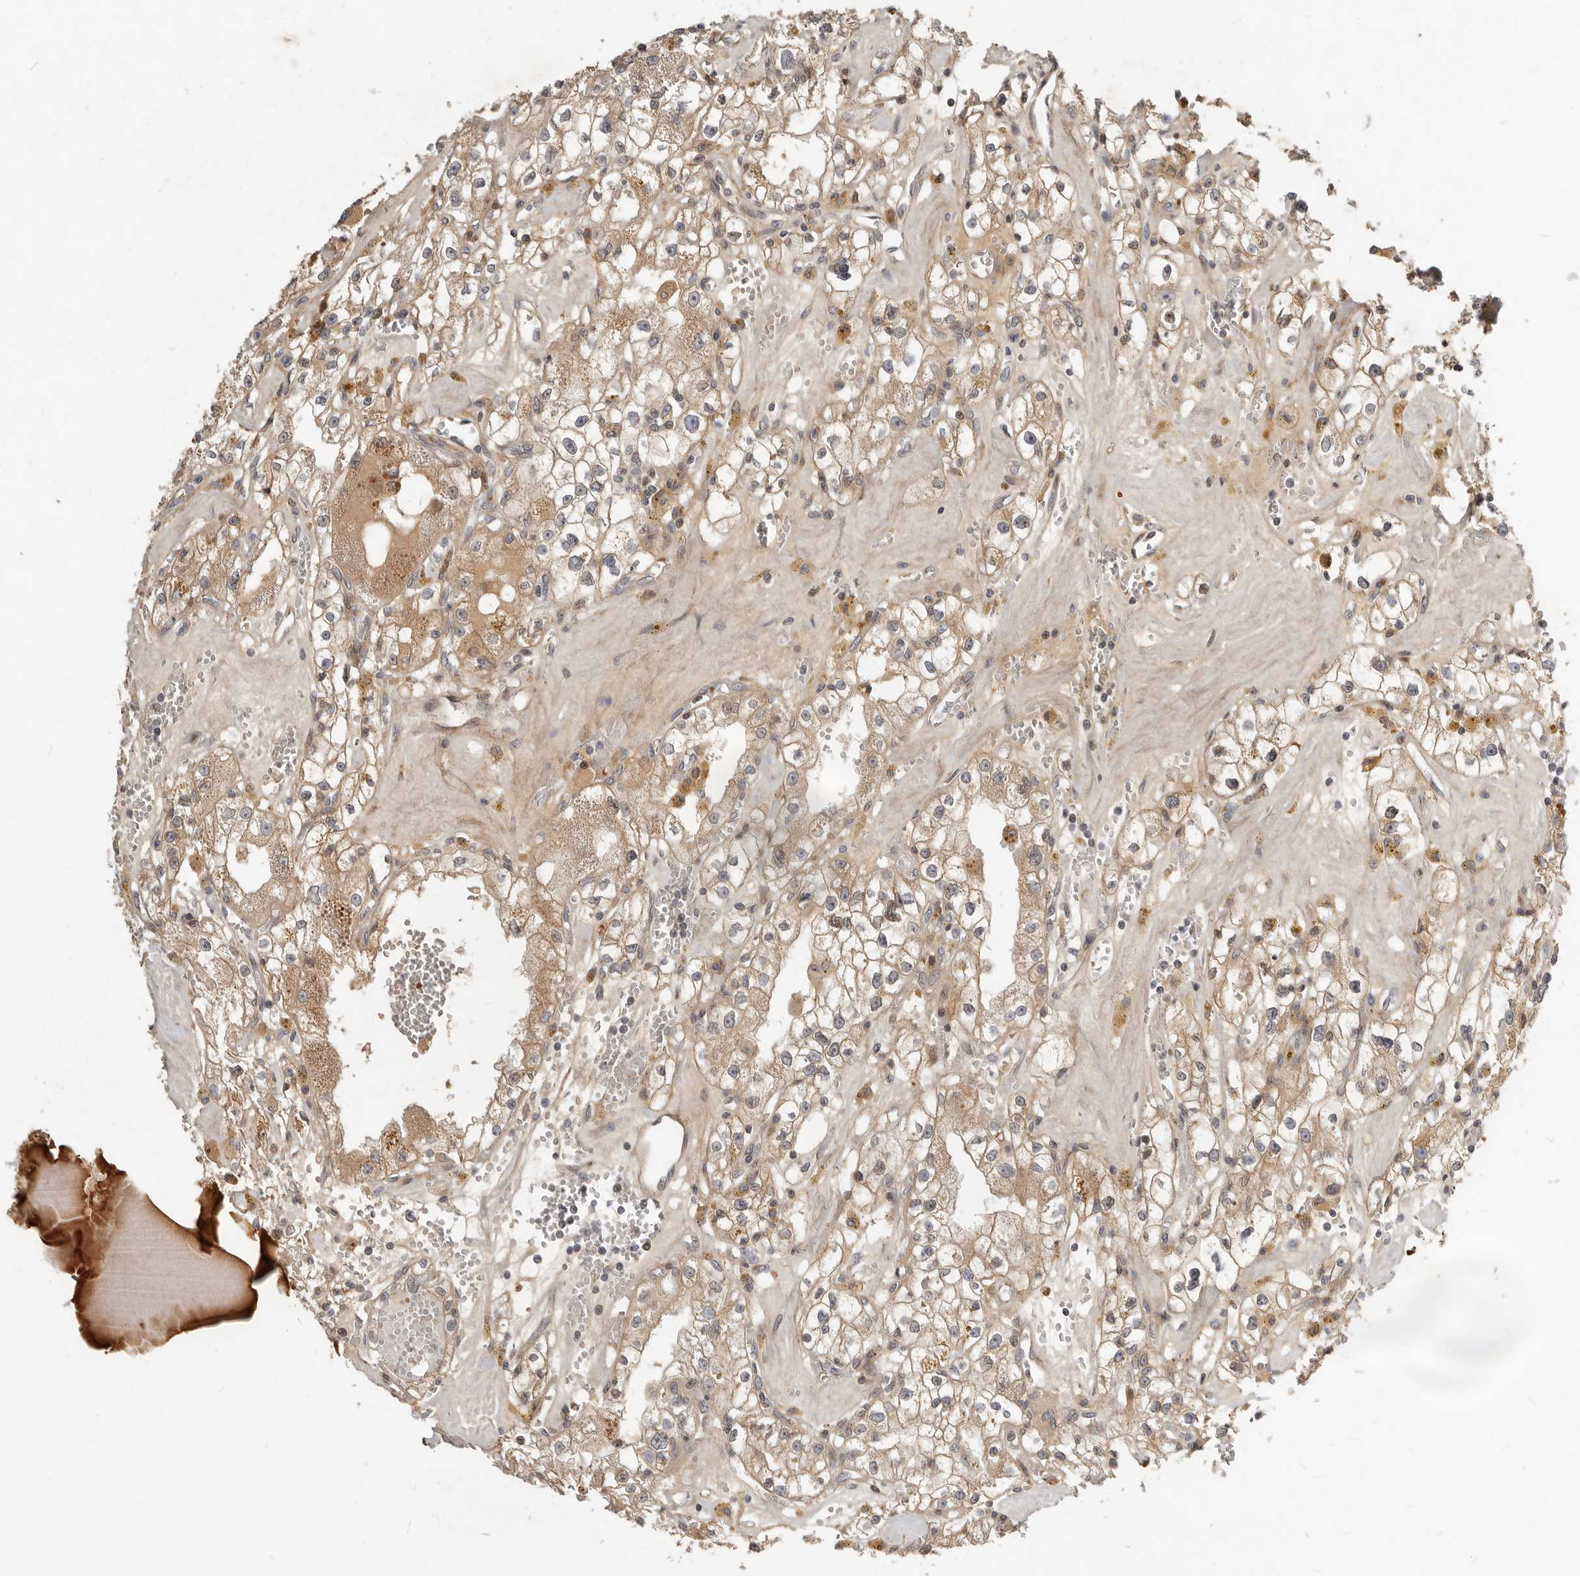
{"staining": {"intensity": "moderate", "quantity": ">75%", "location": "cytoplasmic/membranous"}, "tissue": "renal cancer", "cell_type": "Tumor cells", "image_type": "cancer", "snomed": [{"axis": "morphology", "description": "Adenocarcinoma, NOS"}, {"axis": "topography", "description": "Kidney"}], "caption": "Immunohistochemical staining of renal adenocarcinoma shows moderate cytoplasmic/membranous protein staining in approximately >75% of tumor cells.", "gene": "NPY4R", "patient": {"sex": "male", "age": 56}}